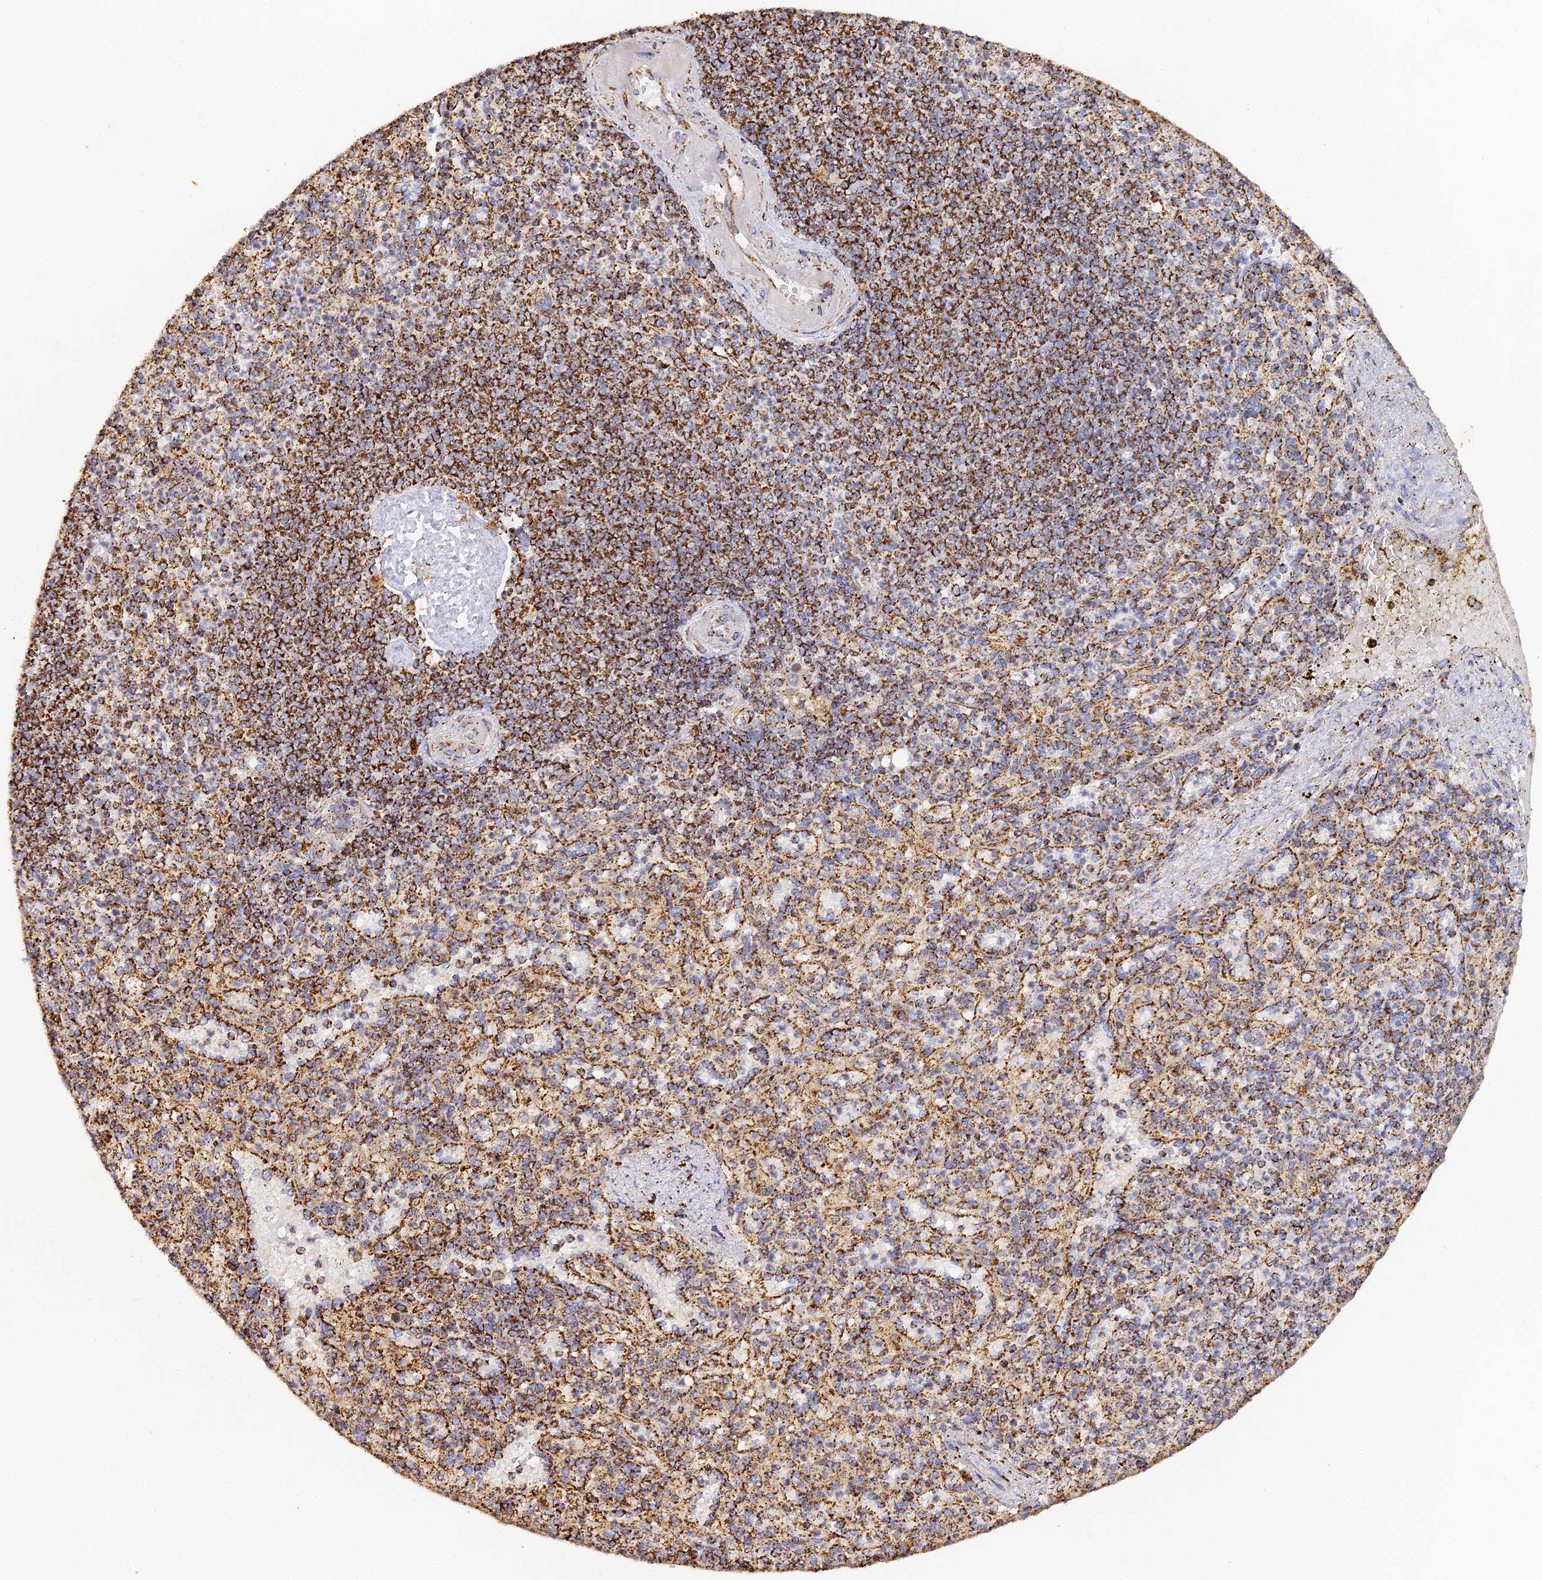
{"staining": {"intensity": "strong", "quantity": "<25%", "location": "cytoplasmic/membranous"}, "tissue": "spleen", "cell_type": "Cells in red pulp", "image_type": "normal", "snomed": [{"axis": "morphology", "description": "Normal tissue, NOS"}, {"axis": "topography", "description": "Spleen"}], "caption": "IHC (DAB (3,3'-diaminobenzidine)) staining of unremarkable human spleen demonstrates strong cytoplasmic/membranous protein positivity in approximately <25% of cells in red pulp.", "gene": "DONSON", "patient": {"sex": "female", "age": 74}}